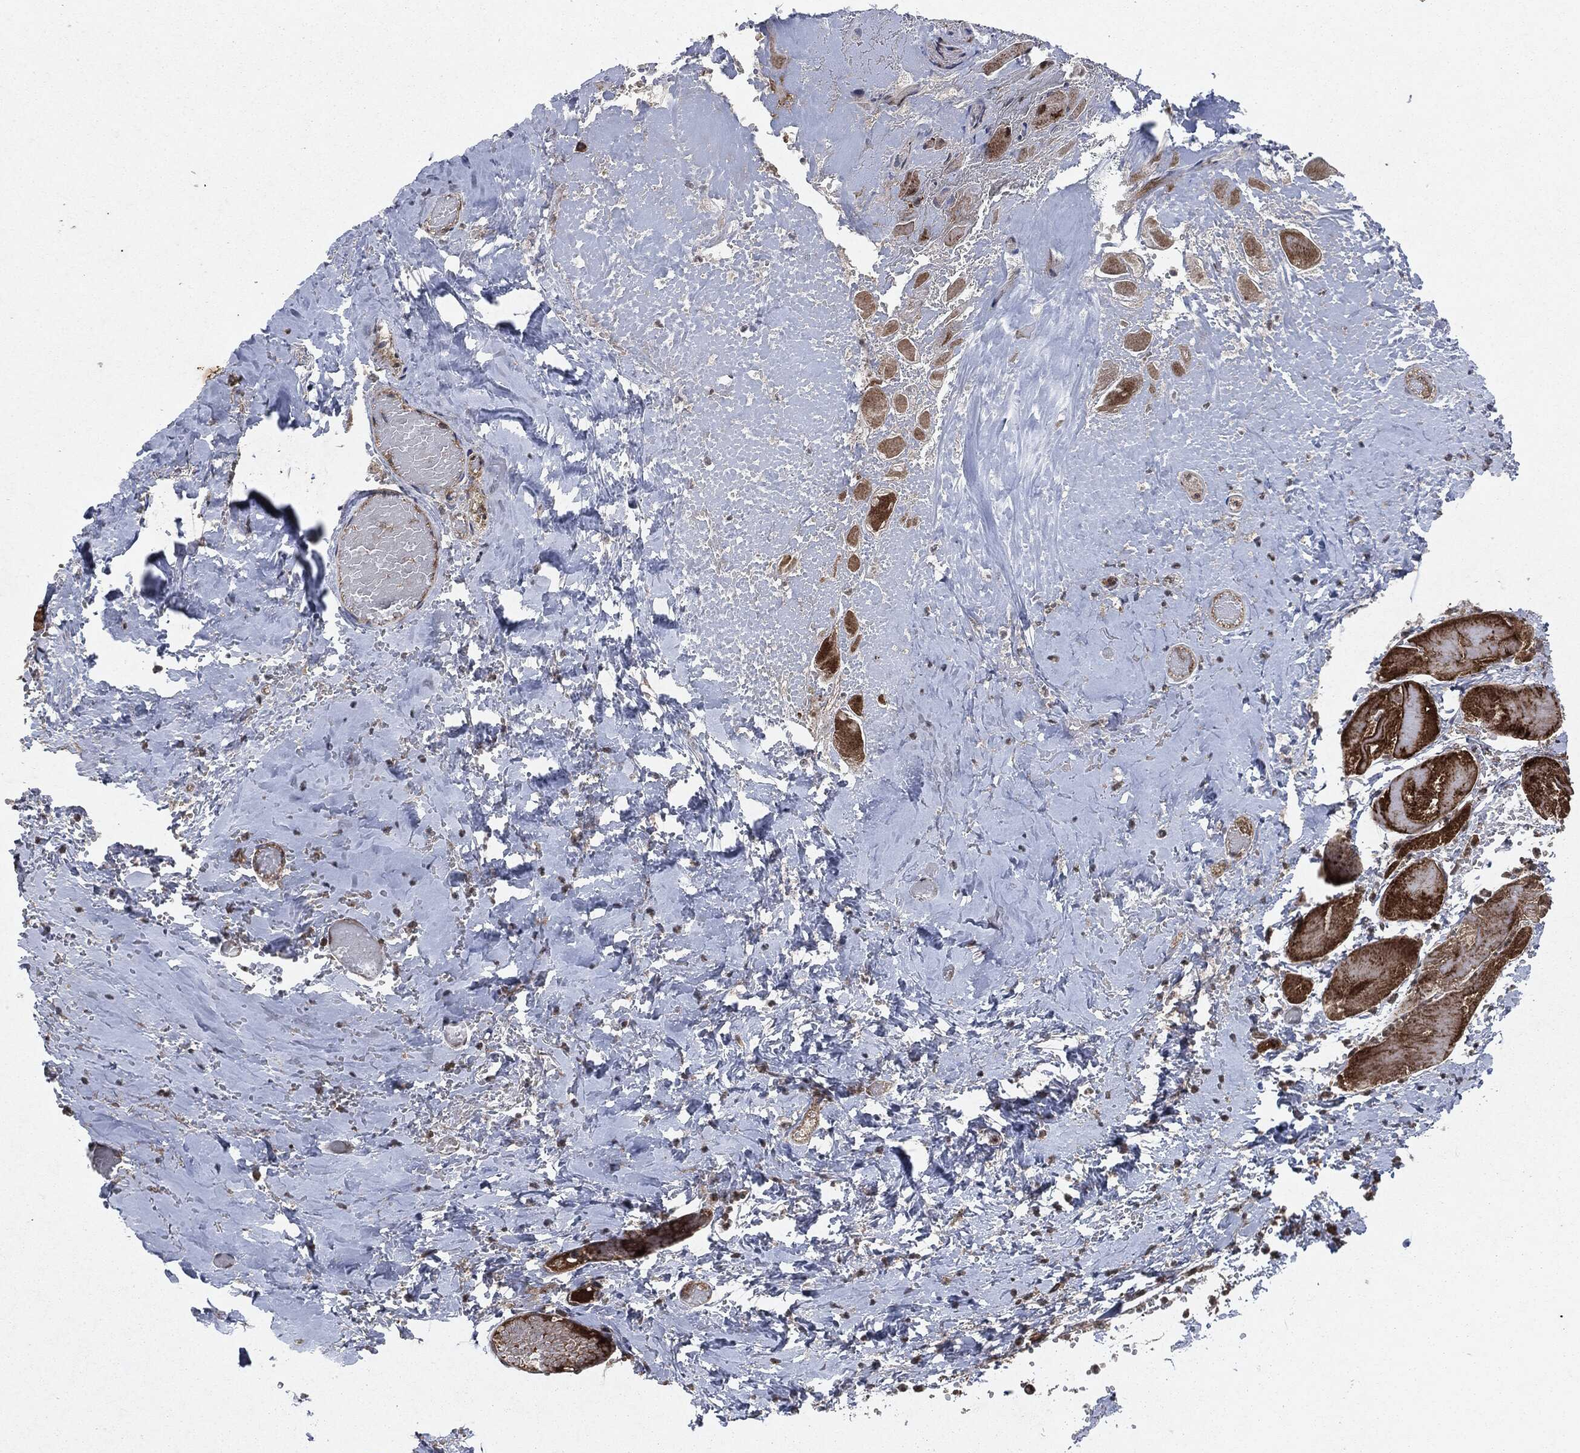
{"staining": {"intensity": "strong", "quantity": "25%-75%", "location": "cytoplasmic/membranous"}, "tissue": "skeletal muscle", "cell_type": "Myocytes", "image_type": "normal", "snomed": [{"axis": "morphology", "description": "Normal tissue, NOS"}, {"axis": "morphology", "description": "Malignant melanoma, Metastatic site"}, {"axis": "topography", "description": "Skeletal muscle"}], "caption": "Immunohistochemistry (IHC) staining of benign skeletal muscle, which demonstrates high levels of strong cytoplasmic/membranous positivity in about 25%-75% of myocytes indicating strong cytoplasmic/membranous protein expression. The staining was performed using DAB (brown) for protein detection and nuclei were counterstained in hematoxylin (blue).", "gene": "RAF1", "patient": {"sex": "male", "age": 50}}